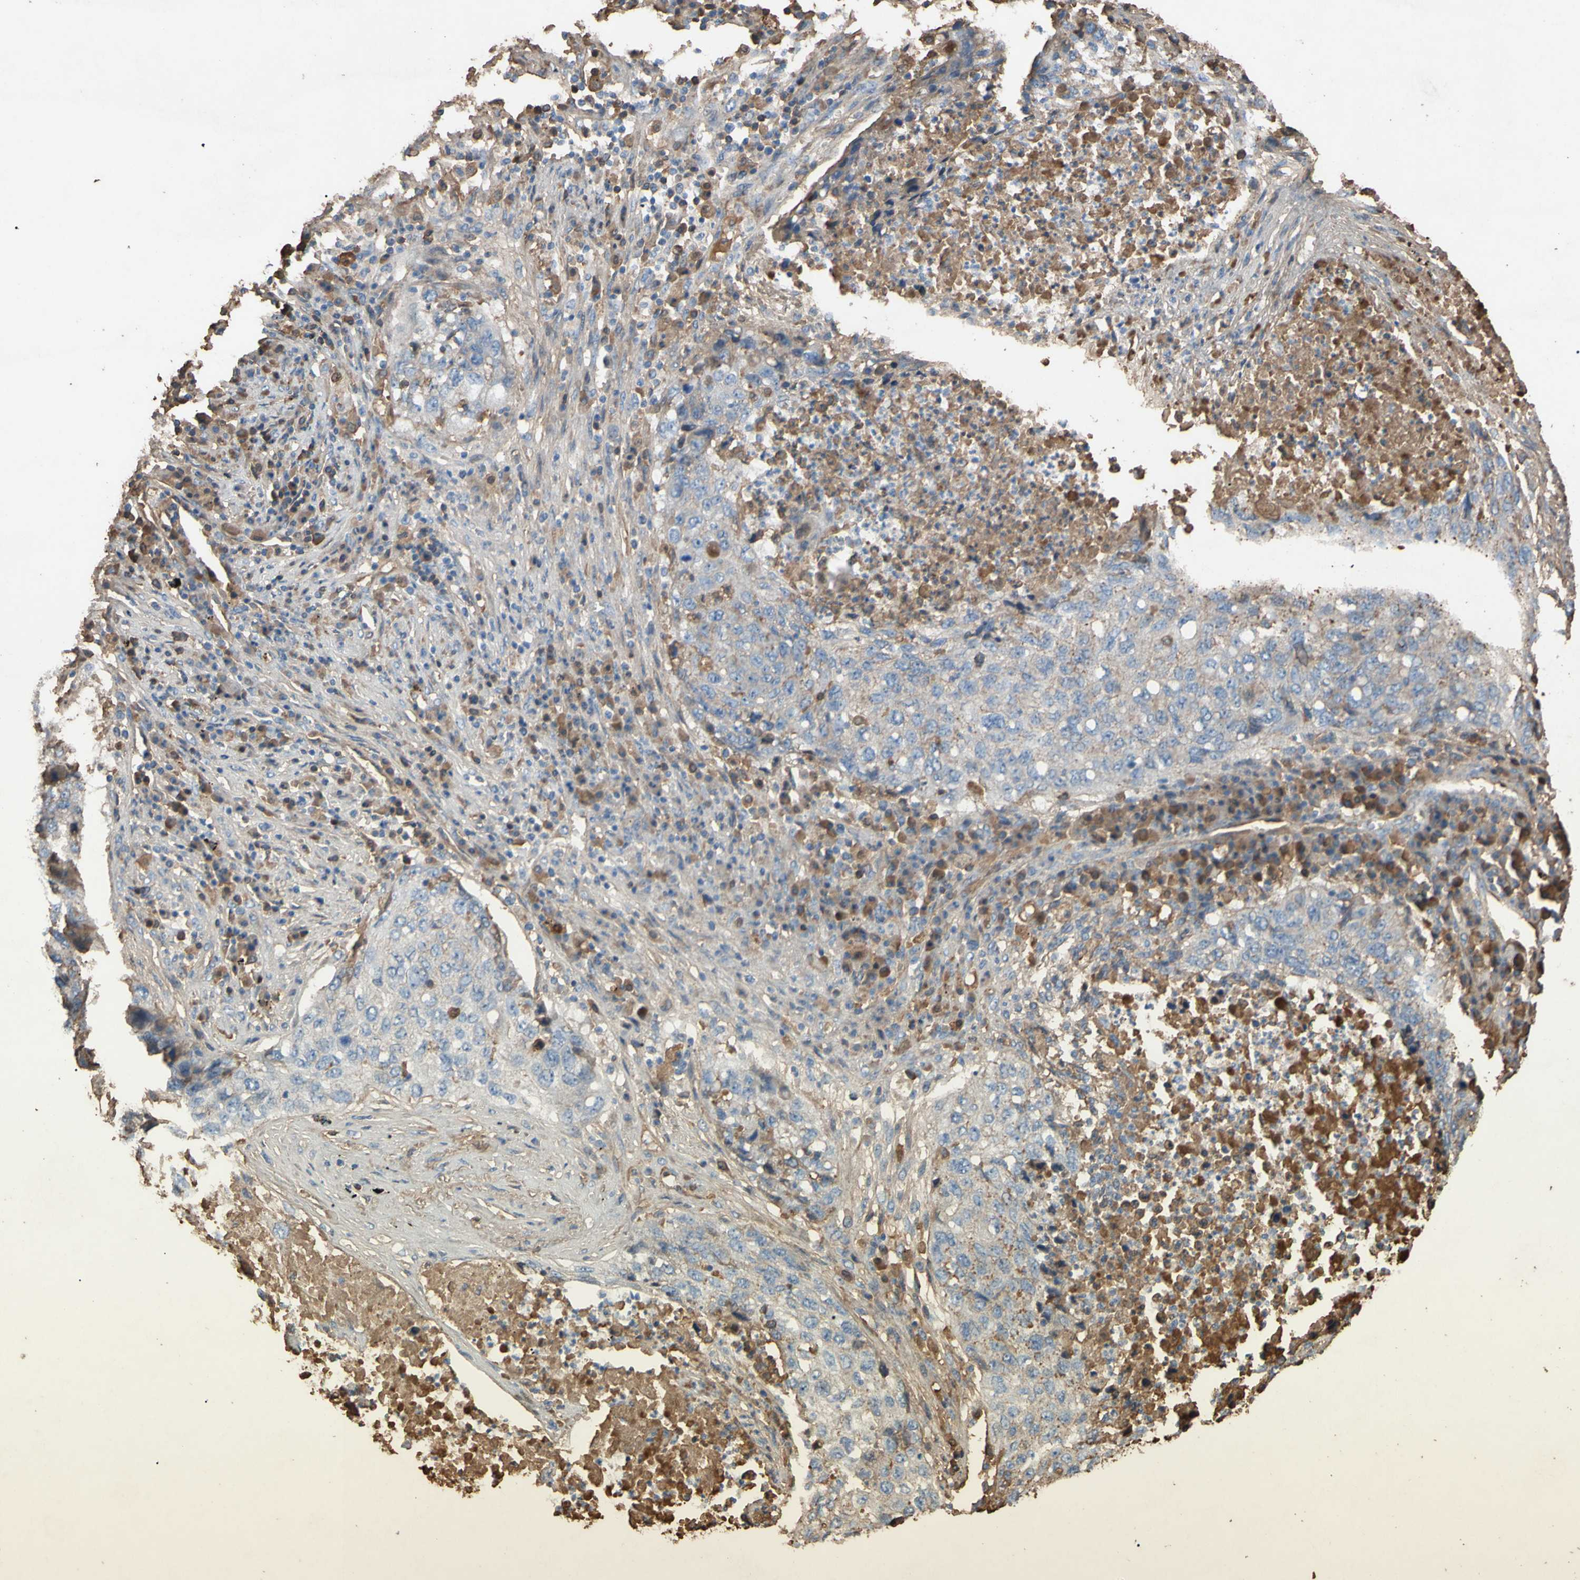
{"staining": {"intensity": "weak", "quantity": "25%-75%", "location": "cytoplasmic/membranous"}, "tissue": "lung cancer", "cell_type": "Tumor cells", "image_type": "cancer", "snomed": [{"axis": "morphology", "description": "Squamous cell carcinoma, NOS"}, {"axis": "topography", "description": "Lung"}], "caption": "DAB (3,3'-diaminobenzidine) immunohistochemical staining of human squamous cell carcinoma (lung) reveals weak cytoplasmic/membranous protein staining in approximately 25%-75% of tumor cells.", "gene": "PTGDS", "patient": {"sex": "female", "age": 63}}